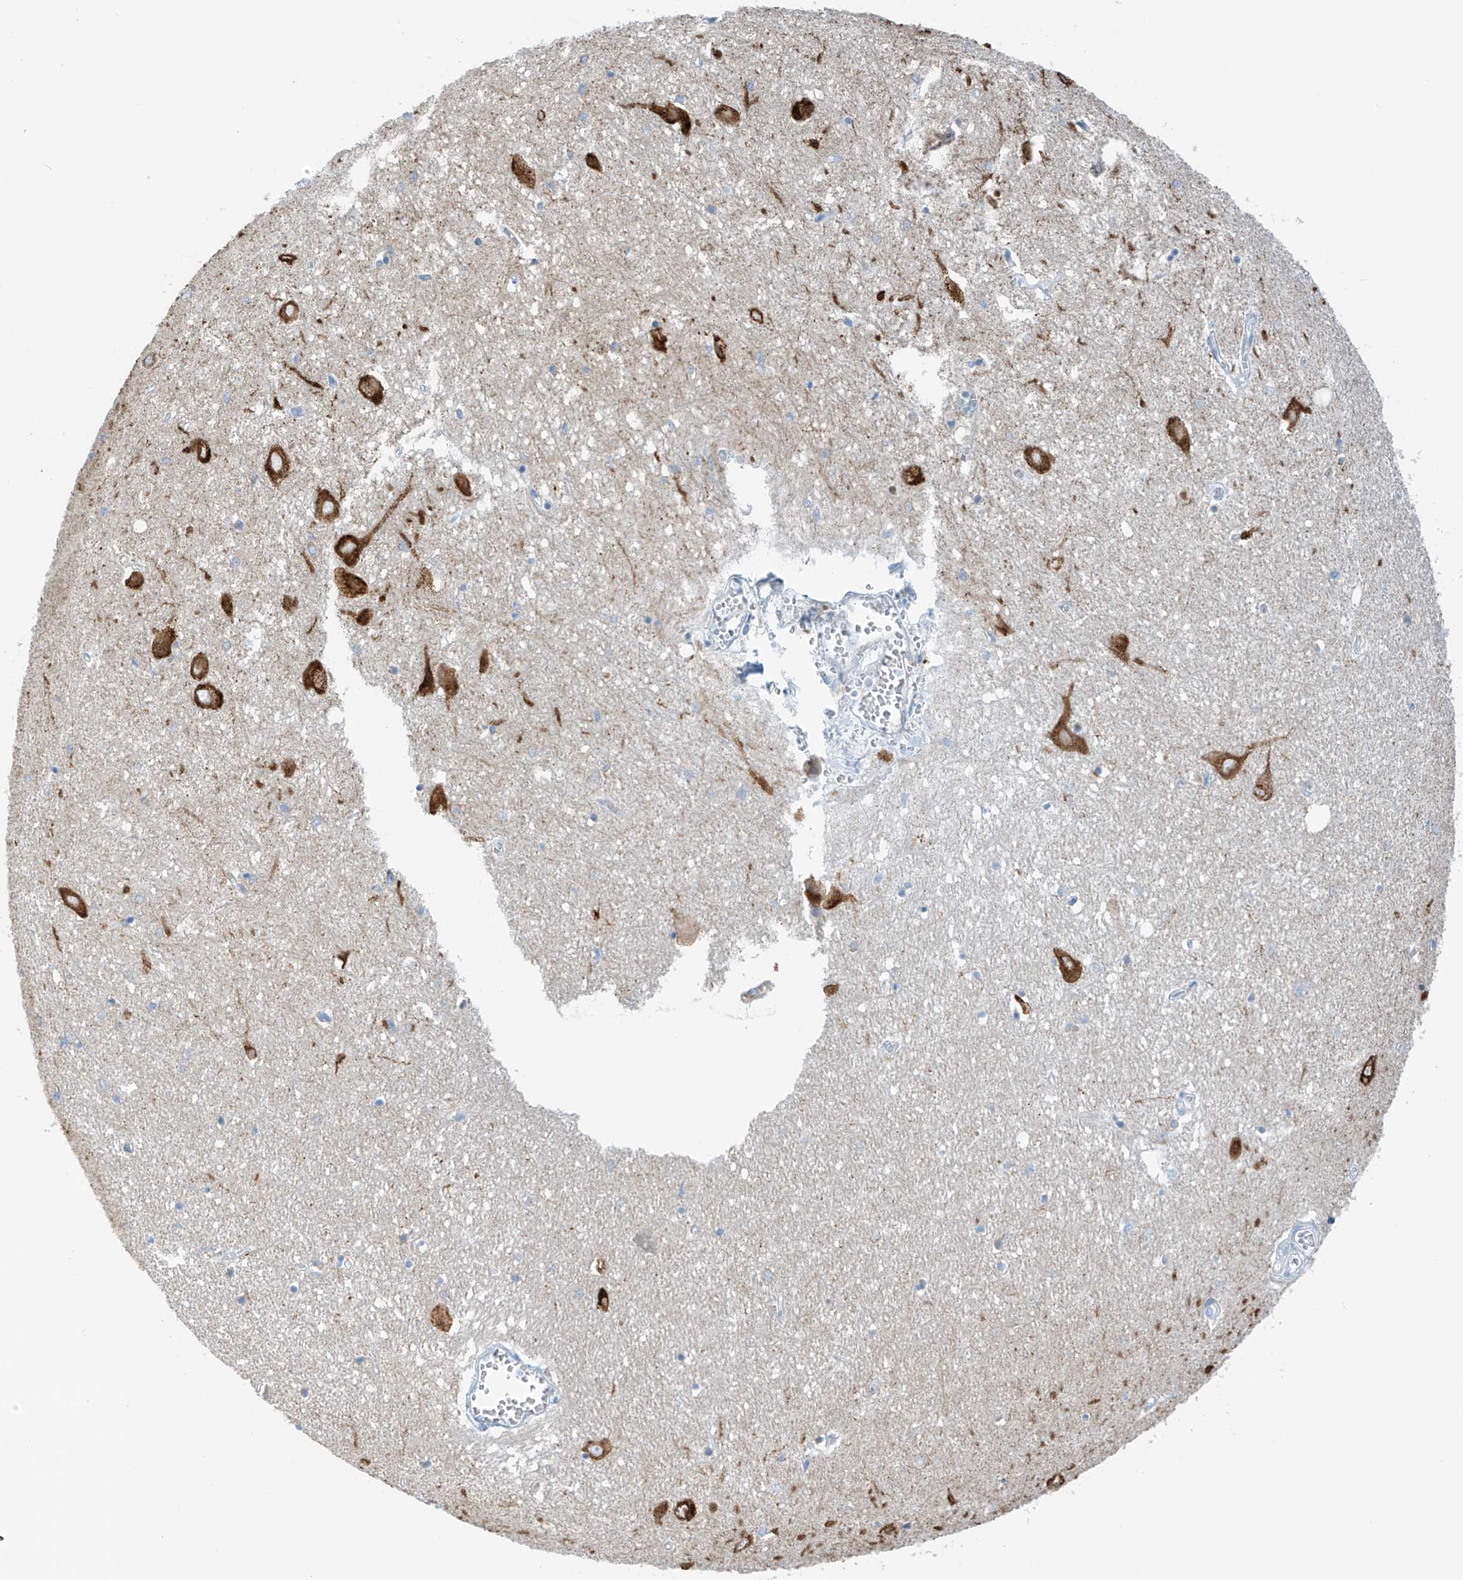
{"staining": {"intensity": "moderate", "quantity": "<25%", "location": "cytoplasmic/membranous"}, "tissue": "hippocampus", "cell_type": "Glial cells", "image_type": "normal", "snomed": [{"axis": "morphology", "description": "Normal tissue, NOS"}, {"axis": "topography", "description": "Hippocampus"}], "caption": "The photomicrograph shows immunohistochemical staining of unremarkable hippocampus. There is moderate cytoplasmic/membranous expression is identified in about <25% of glial cells.", "gene": "RCN2", "patient": {"sex": "female", "age": 64}}